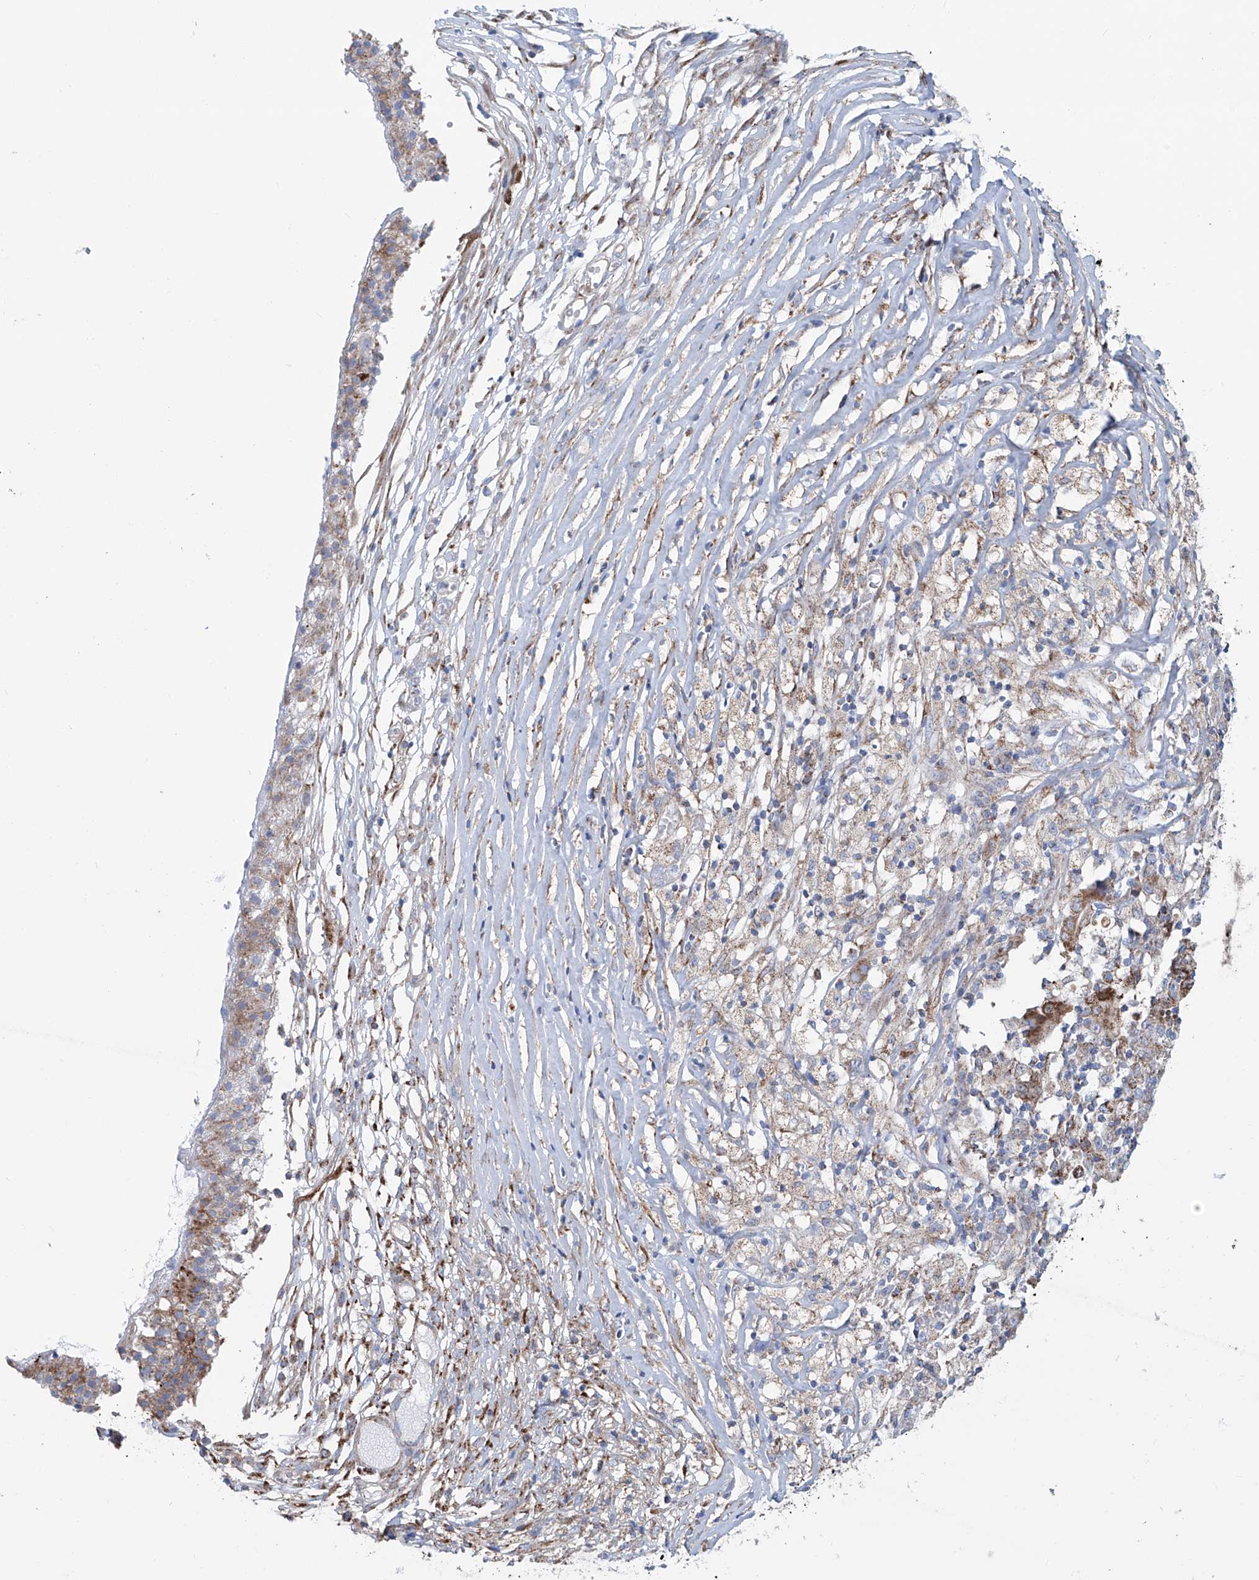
{"staining": {"intensity": "moderate", "quantity": ">75%", "location": "cytoplasmic/membranous"}, "tissue": "ovarian cancer", "cell_type": "Tumor cells", "image_type": "cancer", "snomed": [{"axis": "morphology", "description": "Carcinoma, endometroid"}, {"axis": "topography", "description": "Ovary"}], "caption": "Ovarian cancer (endometroid carcinoma) stained with immunohistochemistry (IHC) displays moderate cytoplasmic/membranous expression in about >75% of tumor cells. (Stains: DAB in brown, nuclei in blue, Microscopy: brightfield microscopy at high magnification).", "gene": "ALDH6A1", "patient": {"sex": "female", "age": 42}}